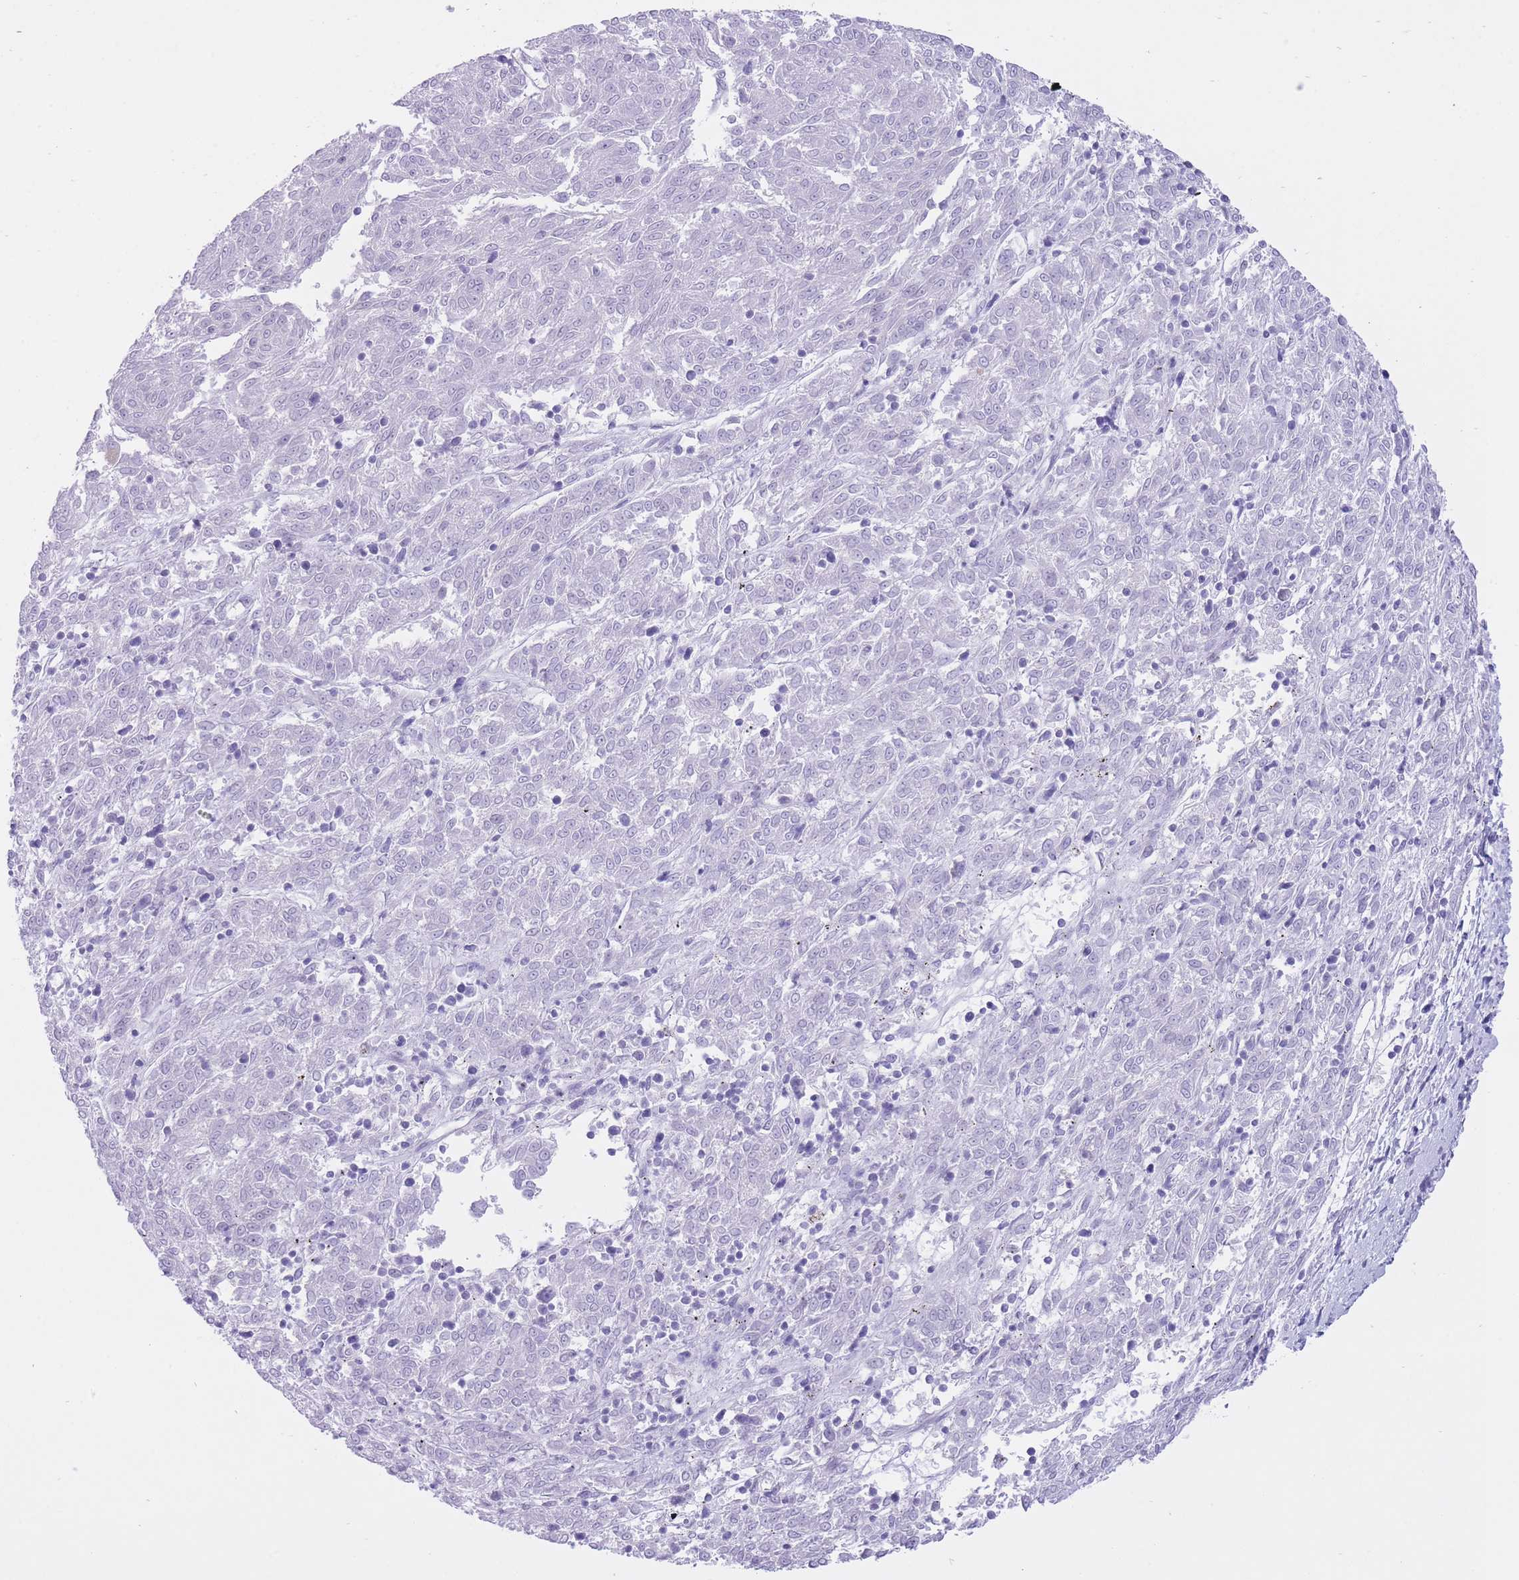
{"staining": {"intensity": "negative", "quantity": "none", "location": "none"}, "tissue": "melanoma", "cell_type": "Tumor cells", "image_type": "cancer", "snomed": [{"axis": "morphology", "description": "Malignant melanoma, NOS"}, {"axis": "topography", "description": "Skin"}], "caption": "High magnification brightfield microscopy of malignant melanoma stained with DAB (3,3'-diaminobenzidine) (brown) and counterstained with hematoxylin (blue): tumor cells show no significant expression.", "gene": "ZNF501", "patient": {"sex": "female", "age": 72}}